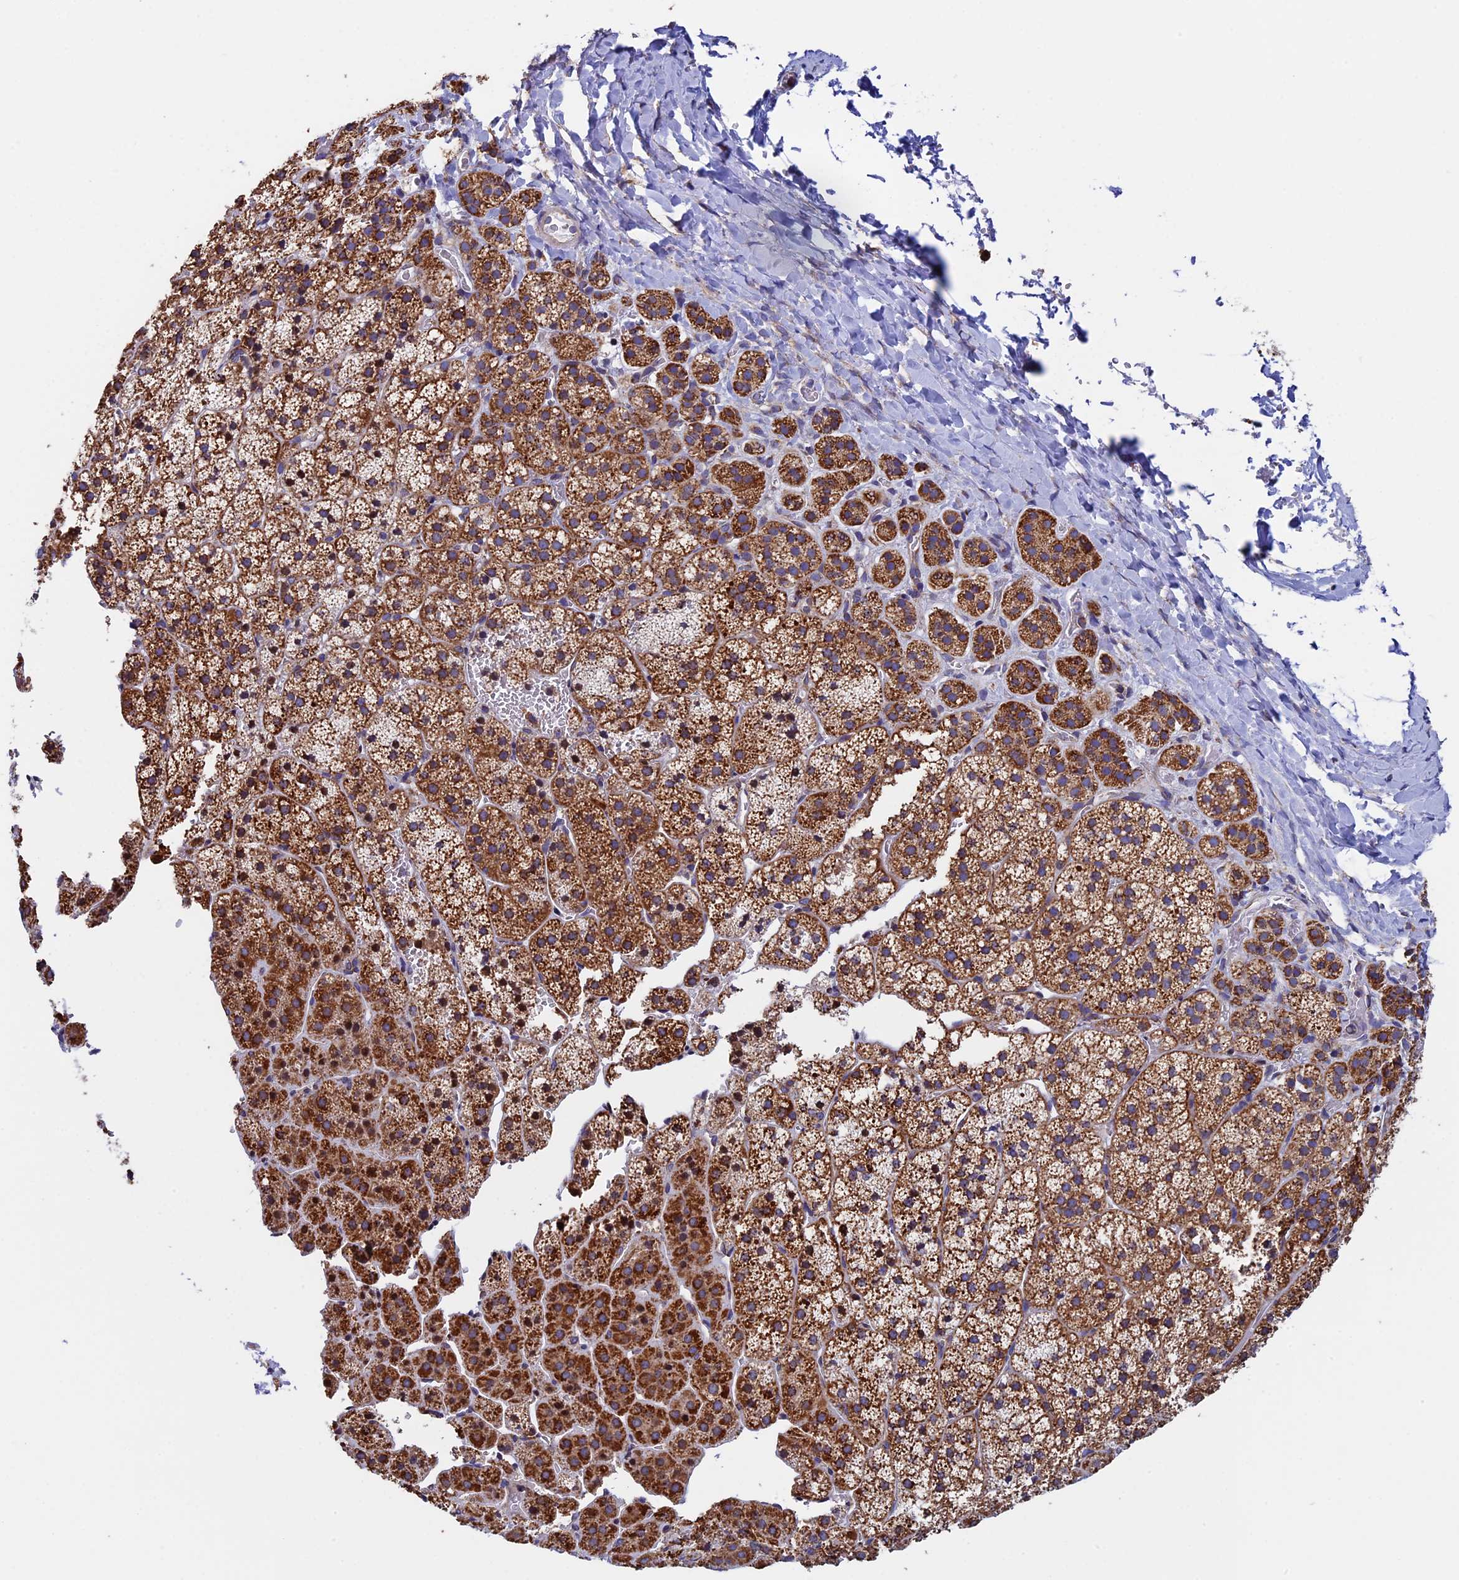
{"staining": {"intensity": "strong", "quantity": ">75%", "location": "cytoplasmic/membranous"}, "tissue": "adrenal gland", "cell_type": "Glandular cells", "image_type": "normal", "snomed": [{"axis": "morphology", "description": "Normal tissue, NOS"}, {"axis": "topography", "description": "Adrenal gland"}], "caption": "Strong cytoplasmic/membranous positivity for a protein is seen in approximately >75% of glandular cells of unremarkable adrenal gland using IHC.", "gene": "SLC9A5", "patient": {"sex": "female", "age": 44}}